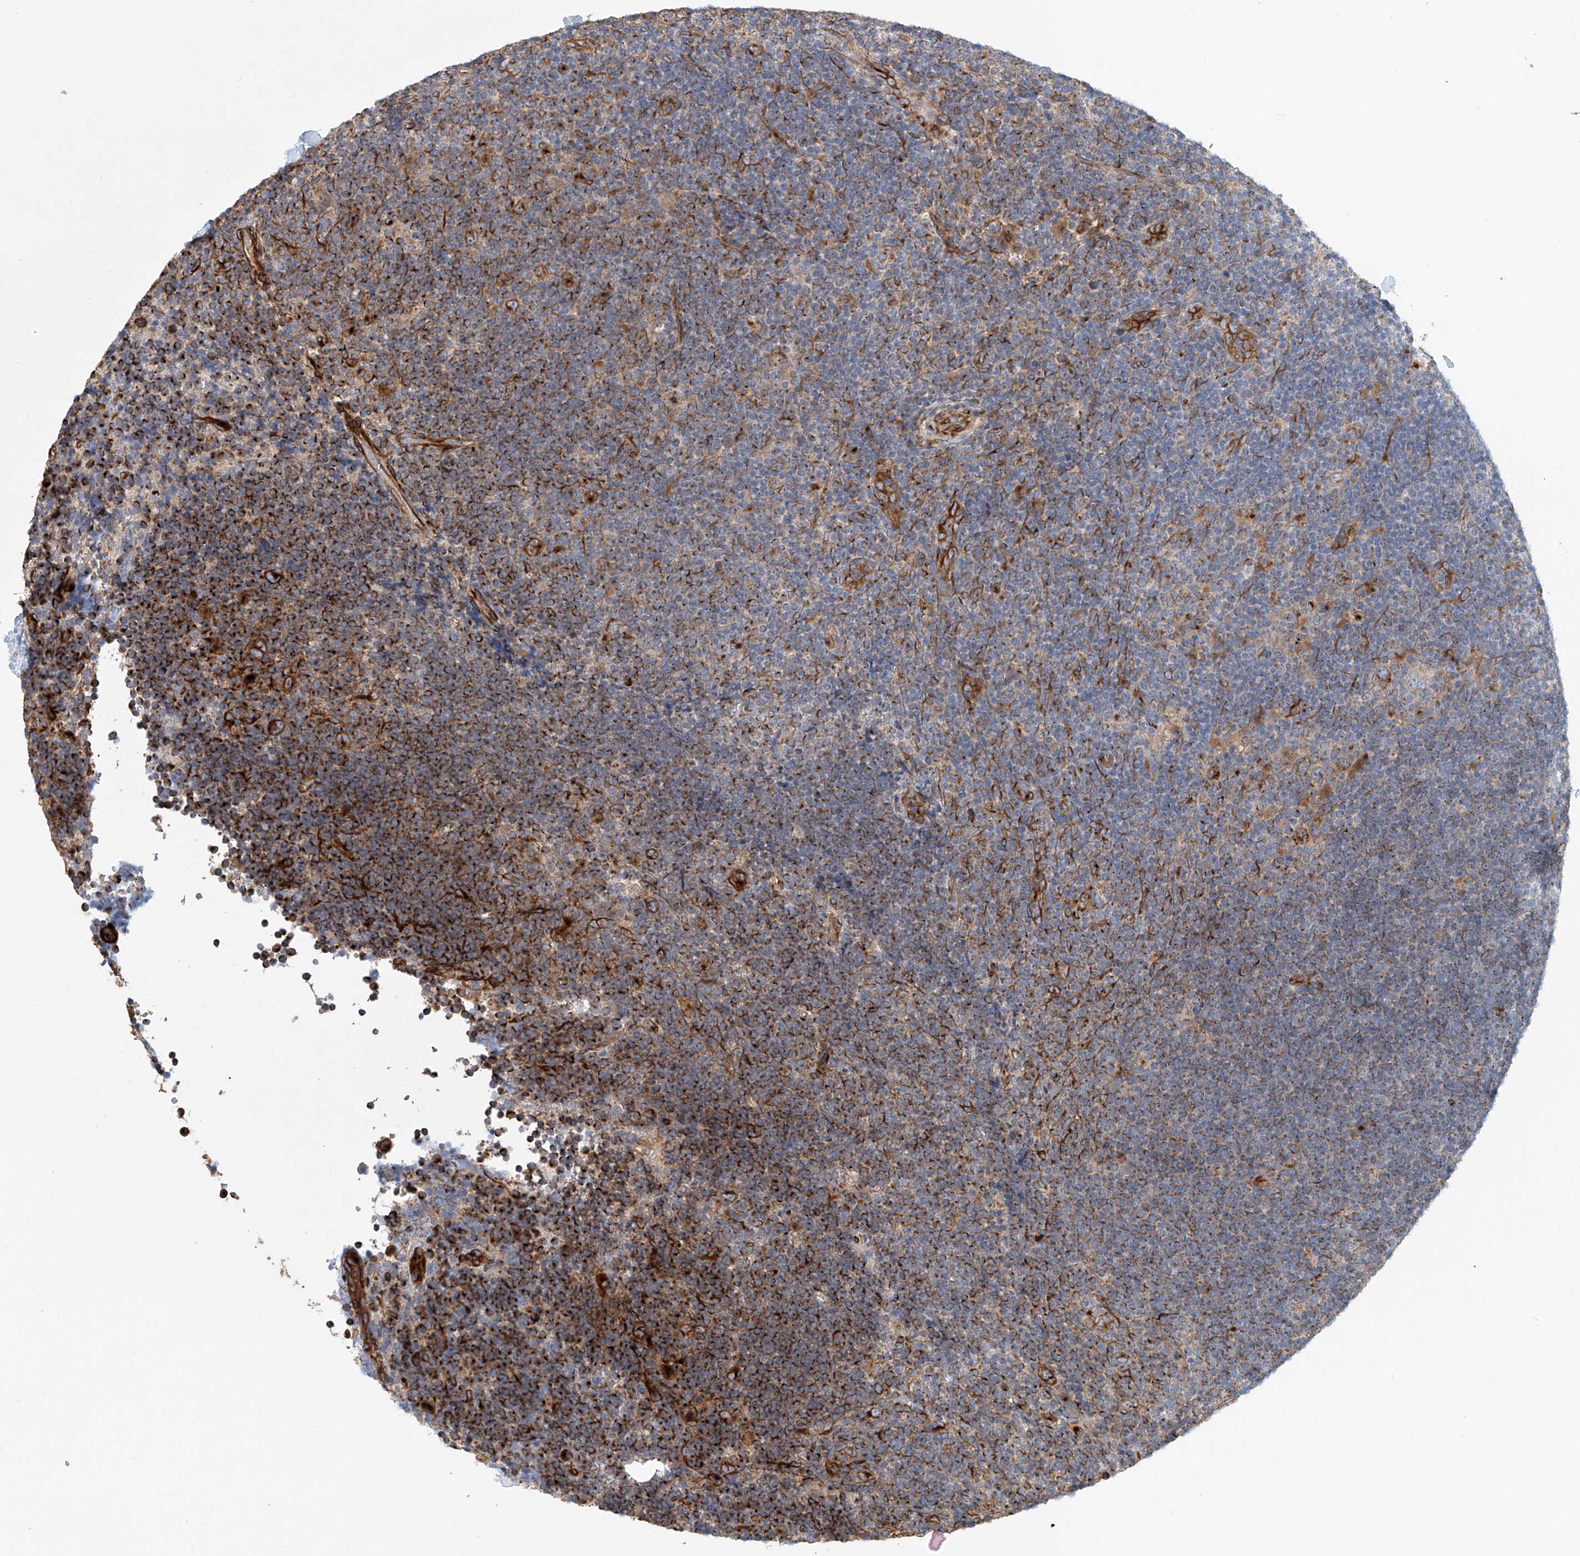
{"staining": {"intensity": "strong", "quantity": ">75%", "location": "cytoplasmic/membranous"}, "tissue": "lymphoma", "cell_type": "Tumor cells", "image_type": "cancer", "snomed": [{"axis": "morphology", "description": "Hodgkin's disease, NOS"}, {"axis": "topography", "description": "Lymph node"}], "caption": "A brown stain shows strong cytoplasmic/membranous staining of a protein in human Hodgkin's disease tumor cells. (DAB (3,3'-diaminobenzidine) IHC with brightfield microscopy, high magnification).", "gene": "HGSNAT", "patient": {"sex": "female", "age": 57}}